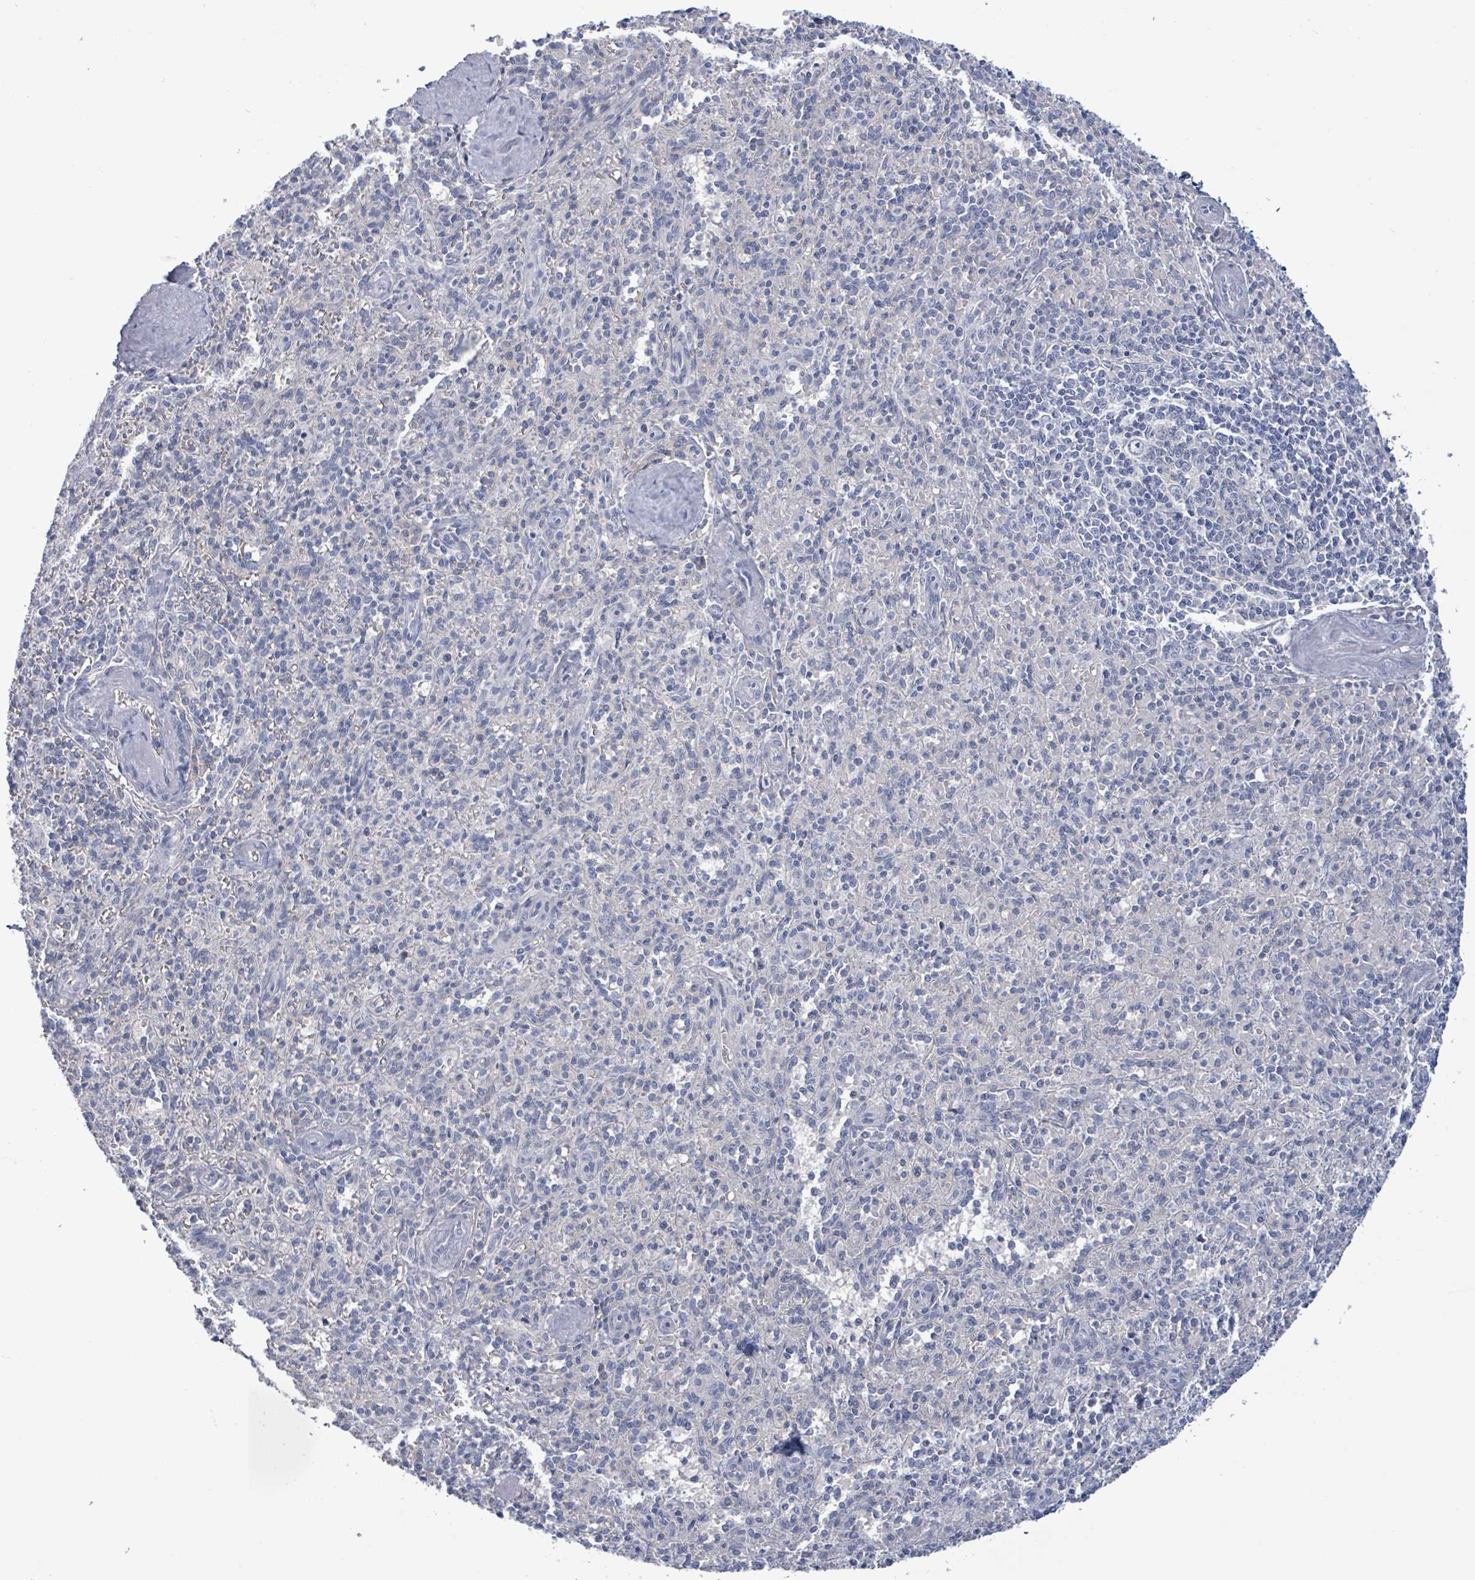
{"staining": {"intensity": "negative", "quantity": "none", "location": "none"}, "tissue": "spleen", "cell_type": "Cells in red pulp", "image_type": "normal", "snomed": [{"axis": "morphology", "description": "Normal tissue, NOS"}, {"axis": "topography", "description": "Spleen"}], "caption": "The immunohistochemistry histopathology image has no significant staining in cells in red pulp of spleen. Brightfield microscopy of immunohistochemistry stained with DAB (3,3'-diaminobenzidine) (brown) and hematoxylin (blue), captured at high magnification.", "gene": "BSG", "patient": {"sex": "female", "age": 70}}